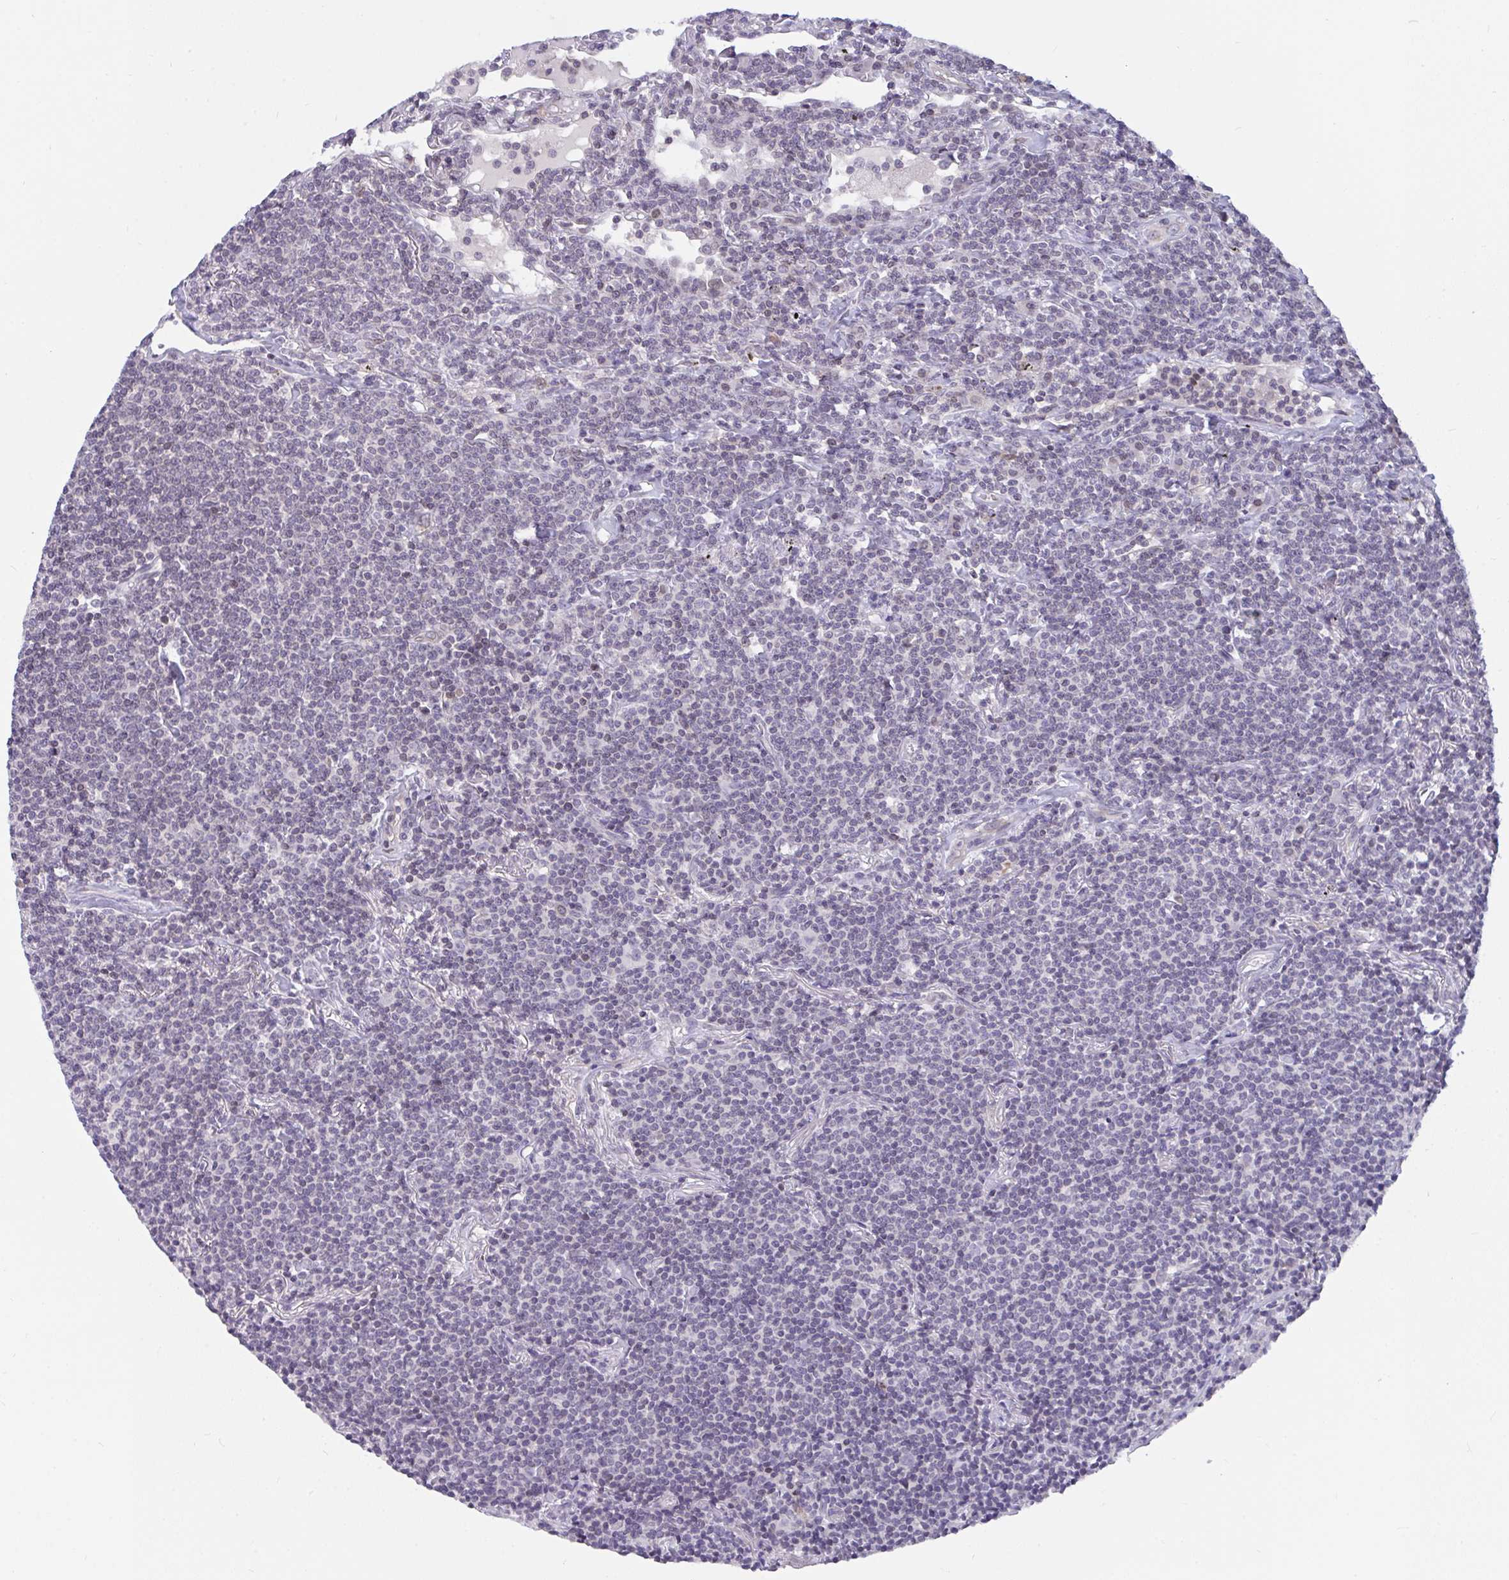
{"staining": {"intensity": "negative", "quantity": "none", "location": "none"}, "tissue": "lymphoma", "cell_type": "Tumor cells", "image_type": "cancer", "snomed": [{"axis": "morphology", "description": "Malignant lymphoma, non-Hodgkin's type, Low grade"}, {"axis": "topography", "description": "Lung"}], "caption": "Protein analysis of low-grade malignant lymphoma, non-Hodgkin's type shows no significant positivity in tumor cells.", "gene": "SEMA6B", "patient": {"sex": "female", "age": 71}}